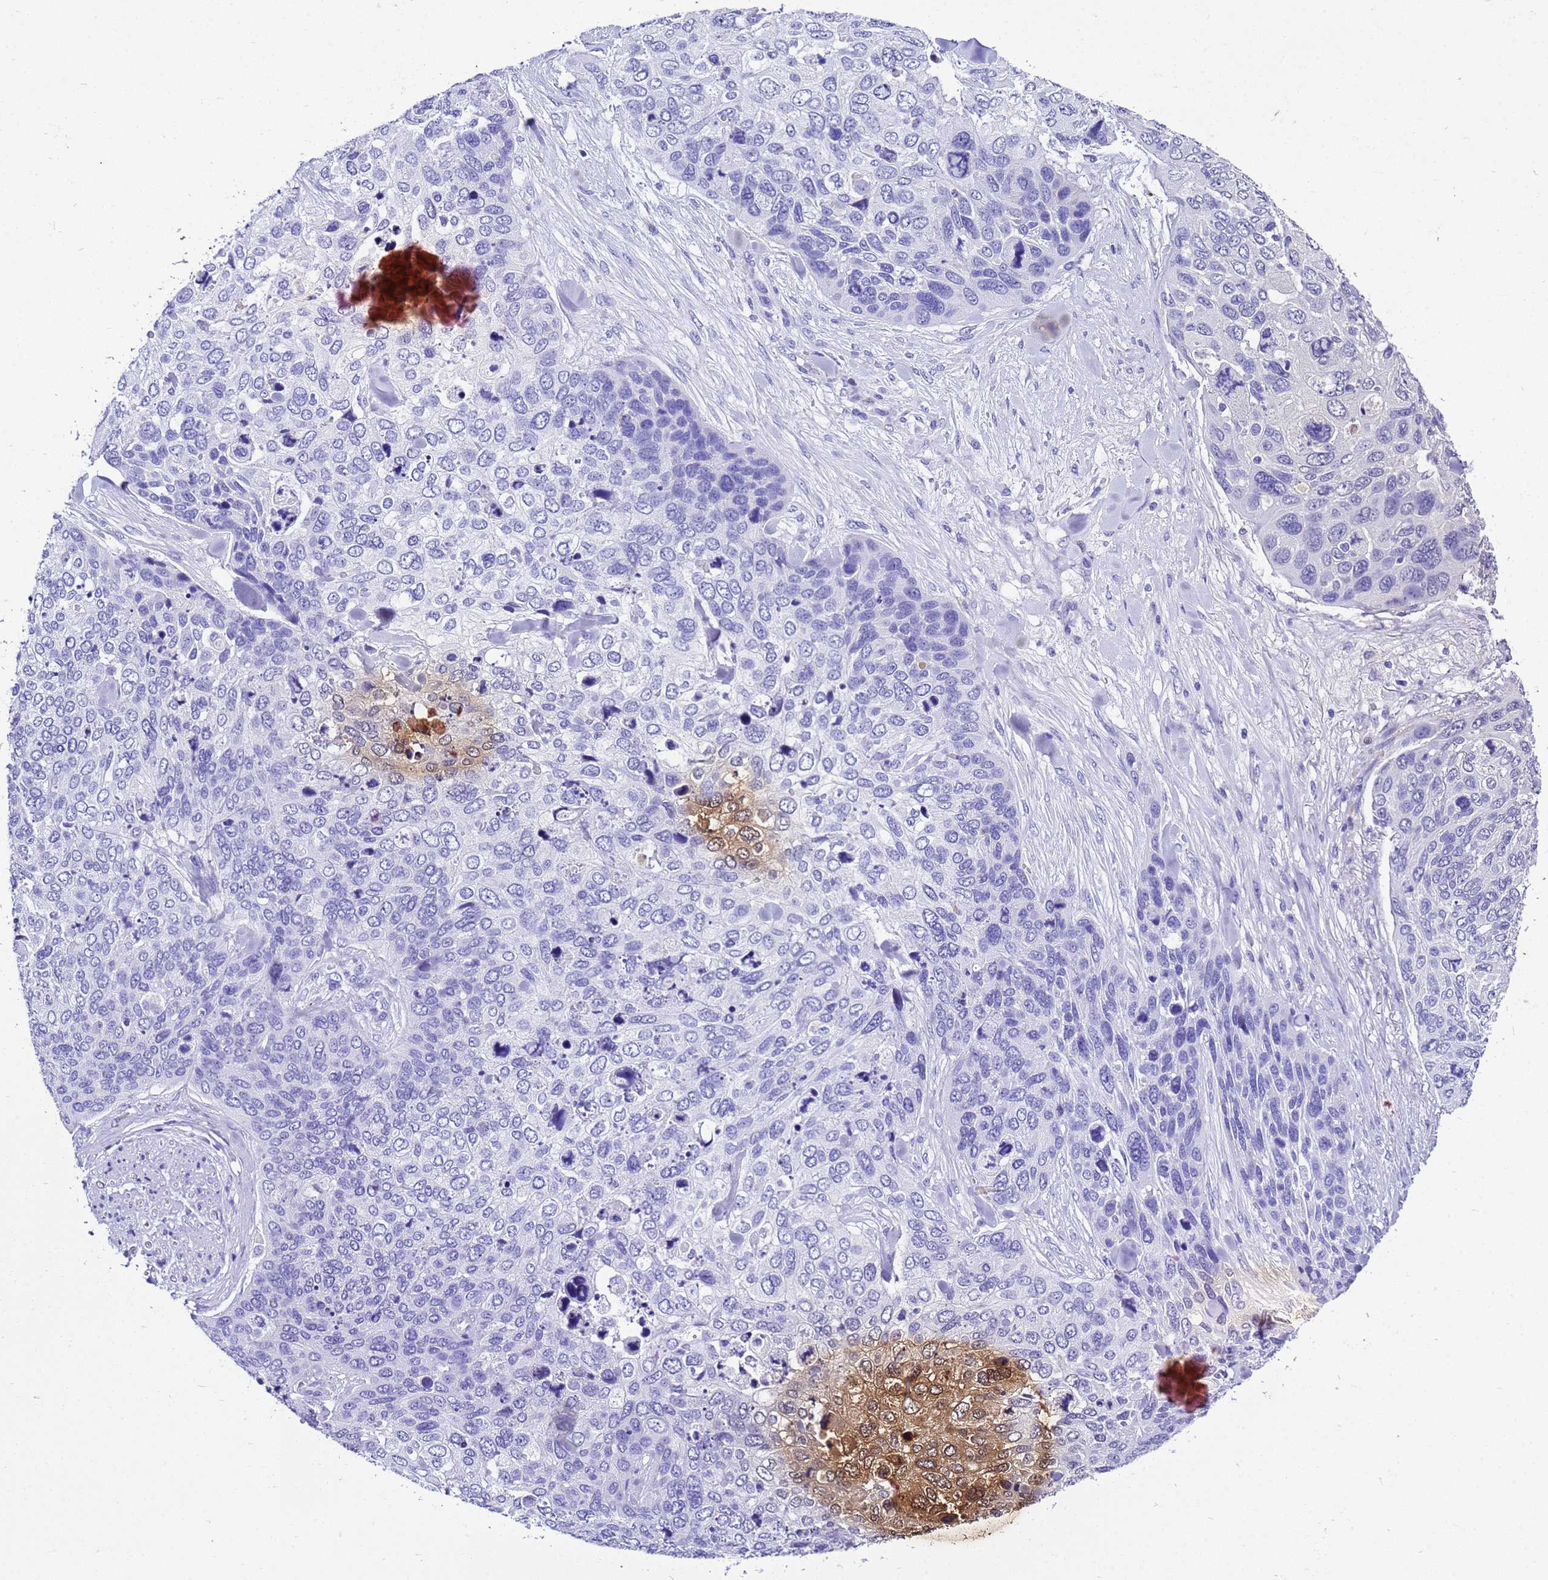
{"staining": {"intensity": "moderate", "quantity": "<25%", "location": "cytoplasmic/membranous,nuclear"}, "tissue": "skin cancer", "cell_type": "Tumor cells", "image_type": "cancer", "snomed": [{"axis": "morphology", "description": "Basal cell carcinoma"}, {"axis": "topography", "description": "Skin"}], "caption": "High-power microscopy captured an immunohistochemistry histopathology image of skin basal cell carcinoma, revealing moderate cytoplasmic/membranous and nuclear staining in approximately <25% of tumor cells. The protein is stained brown, and the nuclei are stained in blue (DAB (3,3'-diaminobenzidine) IHC with brightfield microscopy, high magnification).", "gene": "UGT2B10", "patient": {"sex": "female", "age": 74}}